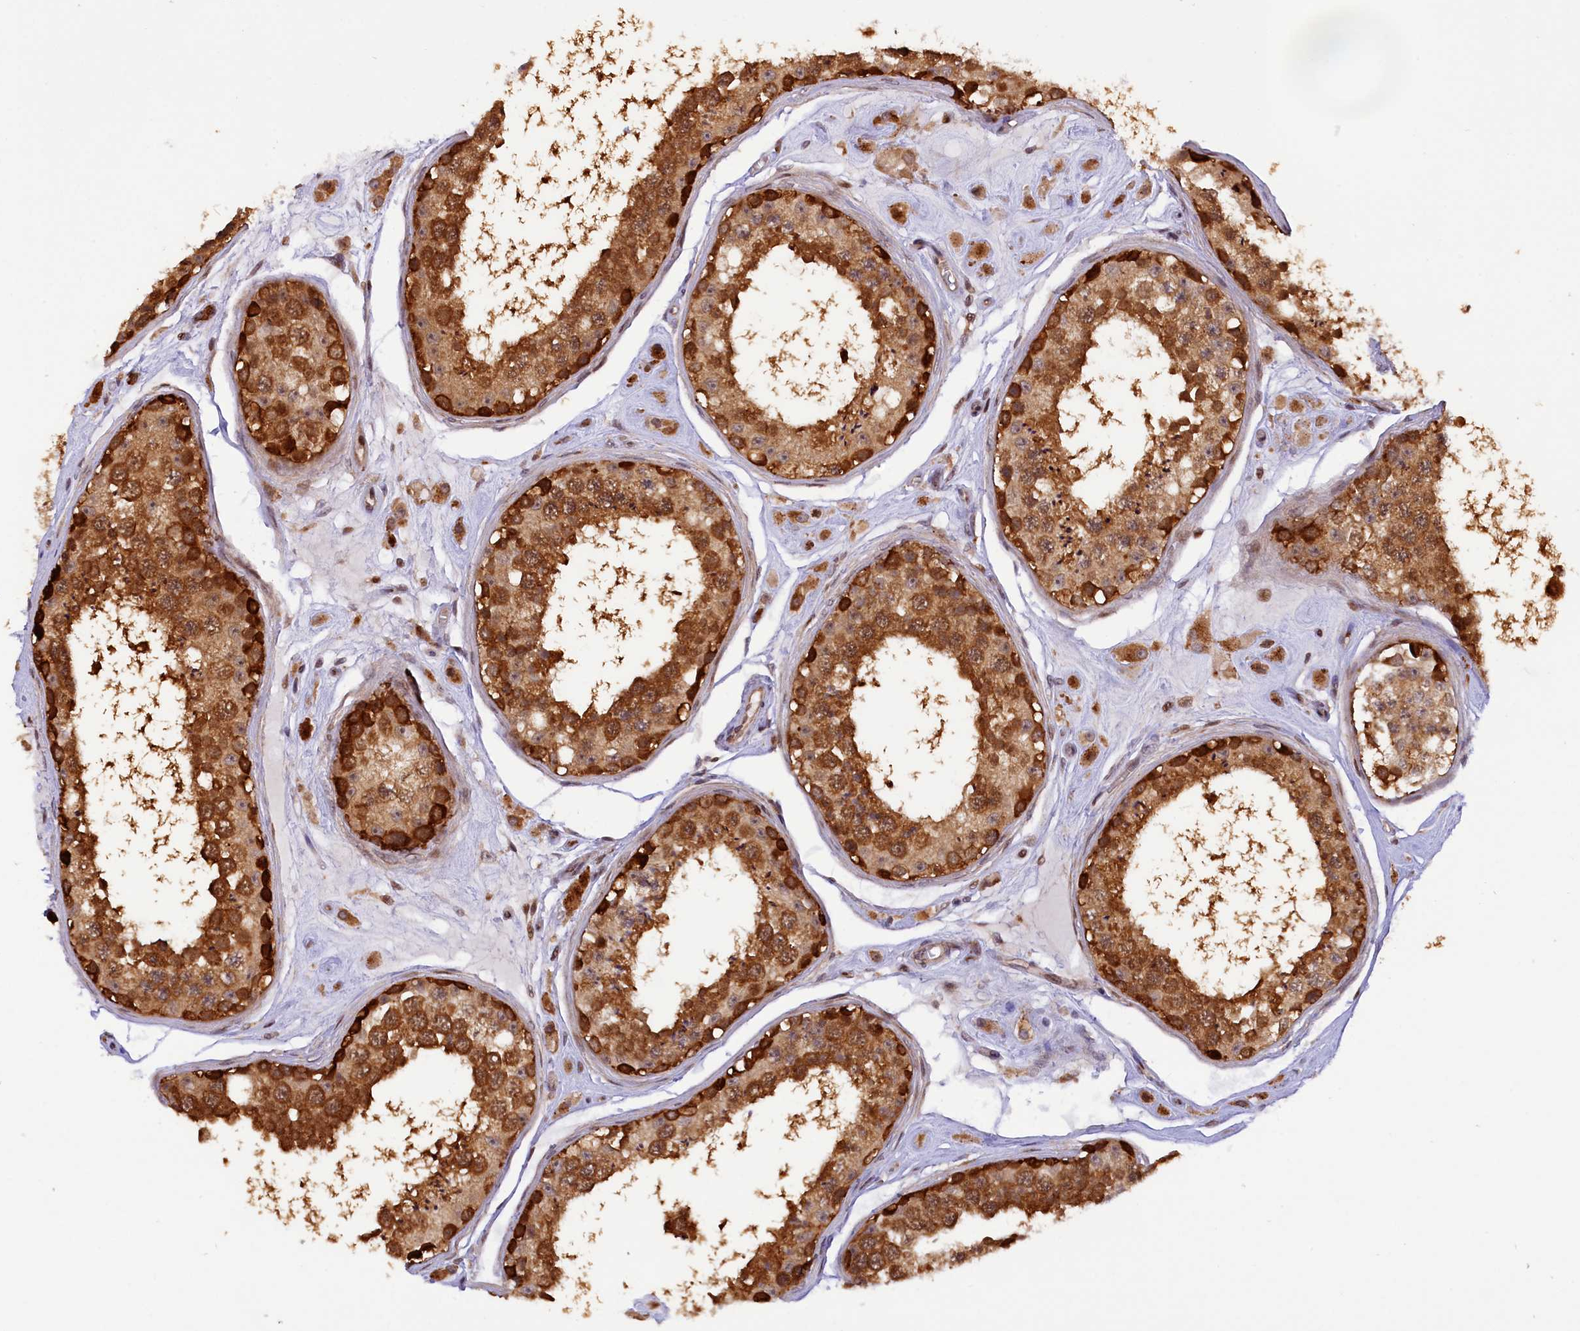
{"staining": {"intensity": "strong", "quantity": ">75%", "location": "cytoplasmic/membranous,nuclear"}, "tissue": "testis", "cell_type": "Cells in seminiferous ducts", "image_type": "normal", "snomed": [{"axis": "morphology", "description": "Normal tissue, NOS"}, {"axis": "topography", "description": "Testis"}], "caption": "This is an image of immunohistochemistry (IHC) staining of benign testis, which shows strong staining in the cytoplasmic/membranous,nuclear of cells in seminiferous ducts.", "gene": "SAMD4A", "patient": {"sex": "male", "age": 25}}